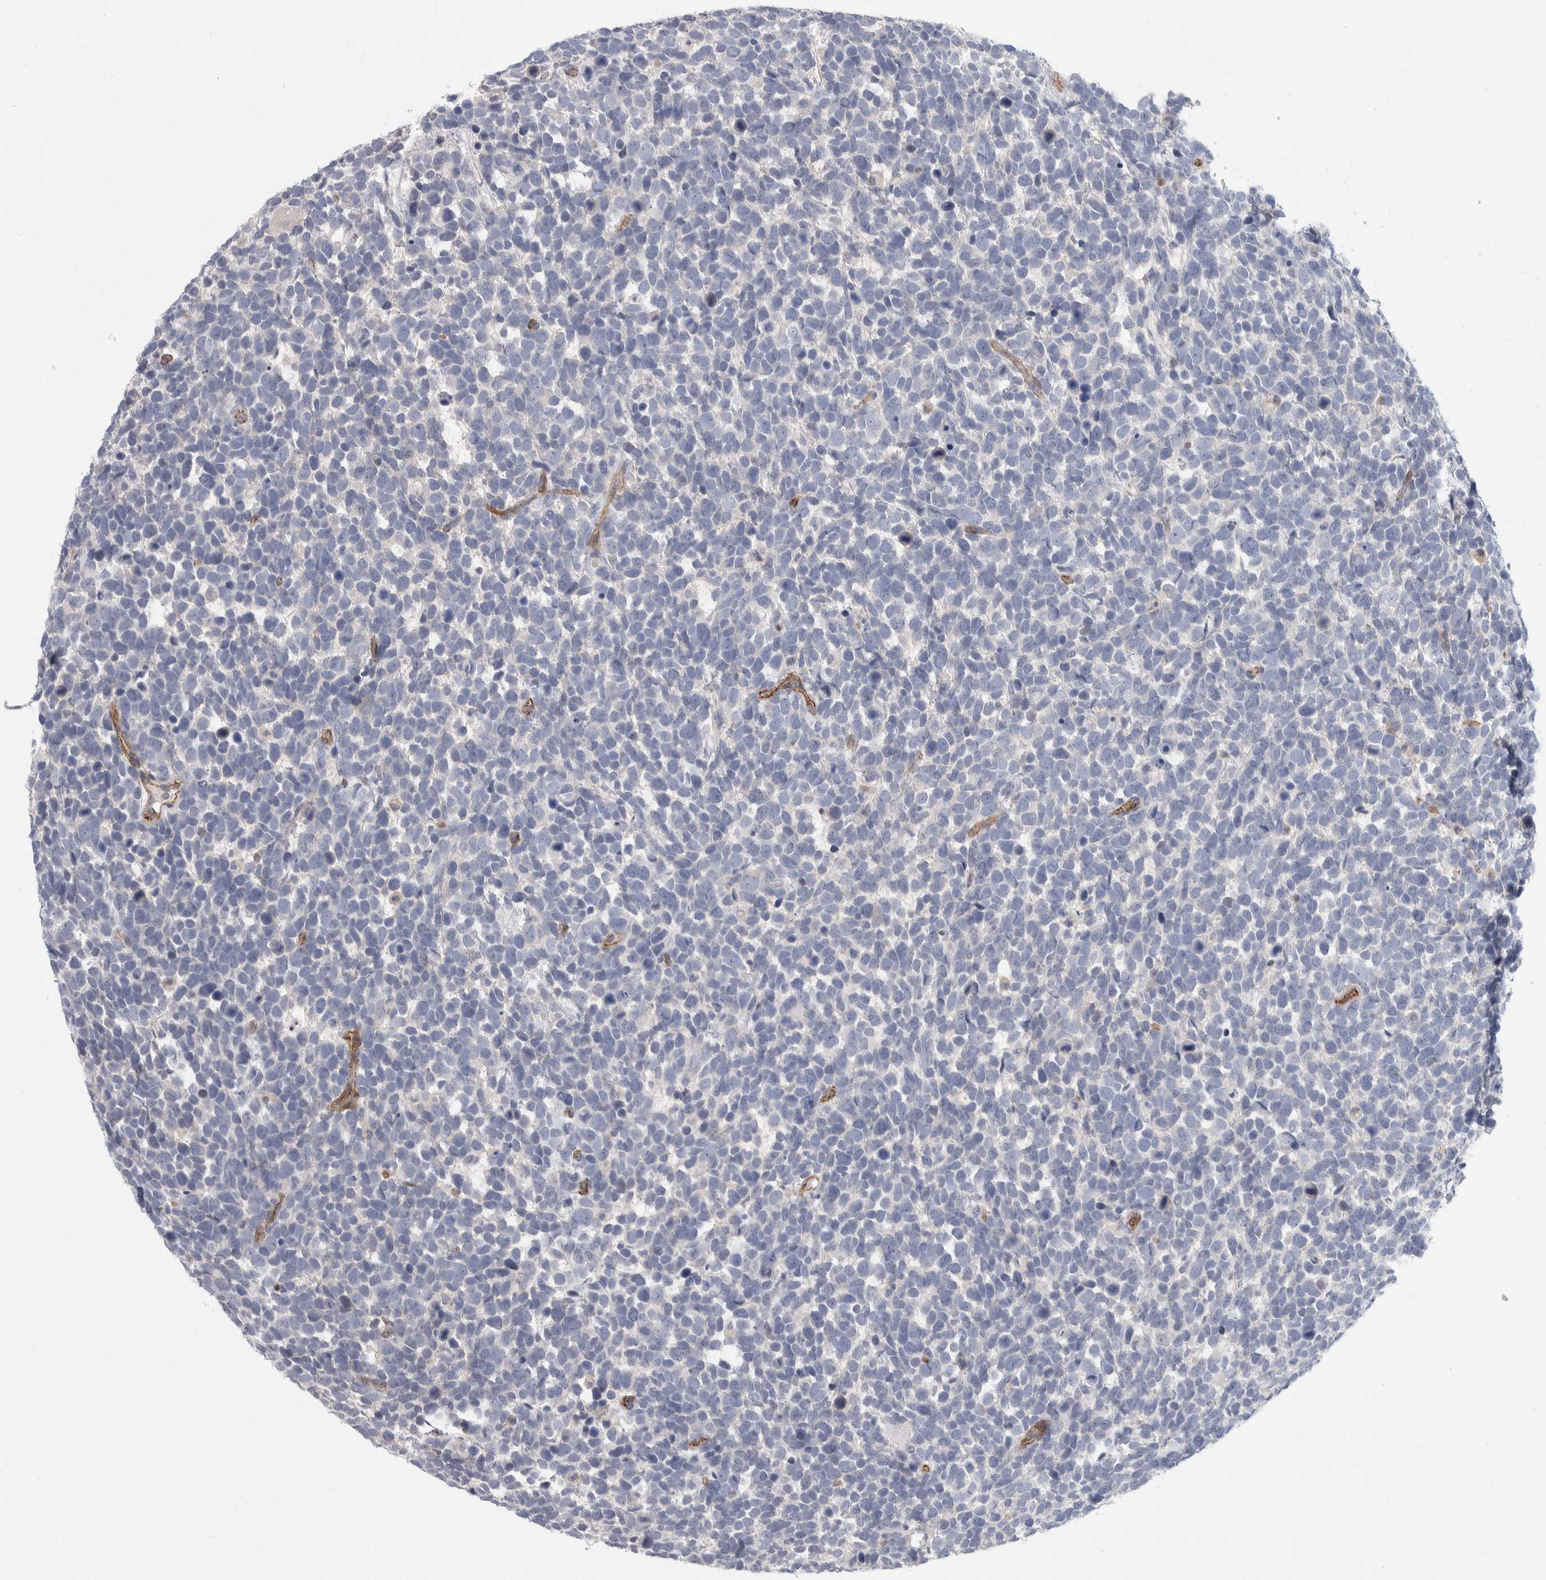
{"staining": {"intensity": "negative", "quantity": "none", "location": "none"}, "tissue": "urothelial cancer", "cell_type": "Tumor cells", "image_type": "cancer", "snomed": [{"axis": "morphology", "description": "Urothelial carcinoma, High grade"}, {"axis": "topography", "description": "Urinary bladder"}], "caption": "The image shows no significant positivity in tumor cells of urothelial cancer. The staining was performed using DAB (3,3'-diaminobenzidine) to visualize the protein expression in brown, while the nuclei were stained in blue with hematoxylin (Magnification: 20x).", "gene": "ZNF862", "patient": {"sex": "female", "age": 82}}